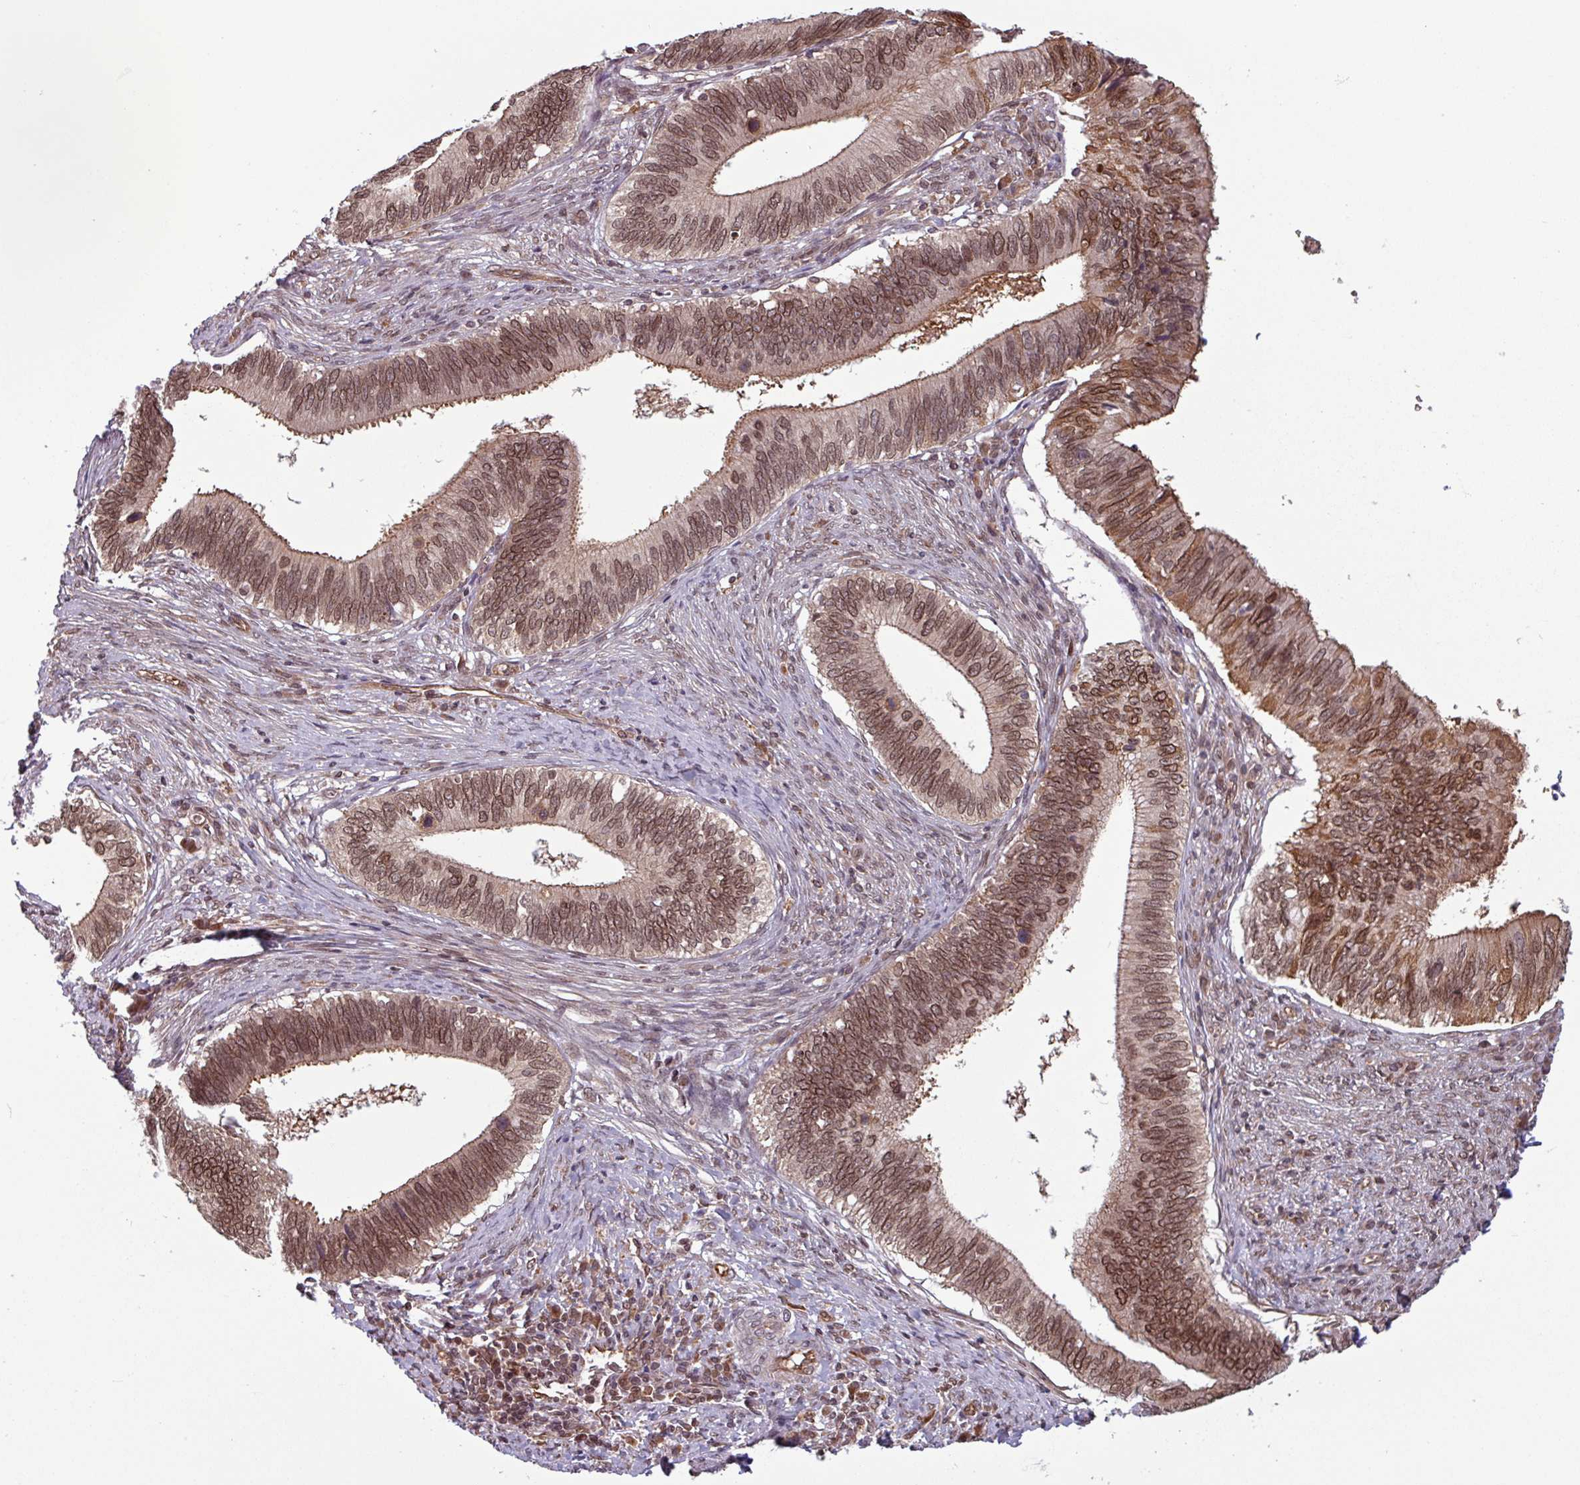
{"staining": {"intensity": "moderate", "quantity": ">75%", "location": "cytoplasmic/membranous,nuclear"}, "tissue": "cervical cancer", "cell_type": "Tumor cells", "image_type": "cancer", "snomed": [{"axis": "morphology", "description": "Adenocarcinoma, NOS"}, {"axis": "topography", "description": "Cervix"}], "caption": "Cervical adenocarcinoma tissue shows moderate cytoplasmic/membranous and nuclear staining in approximately >75% of tumor cells", "gene": "RBM4B", "patient": {"sex": "female", "age": 42}}